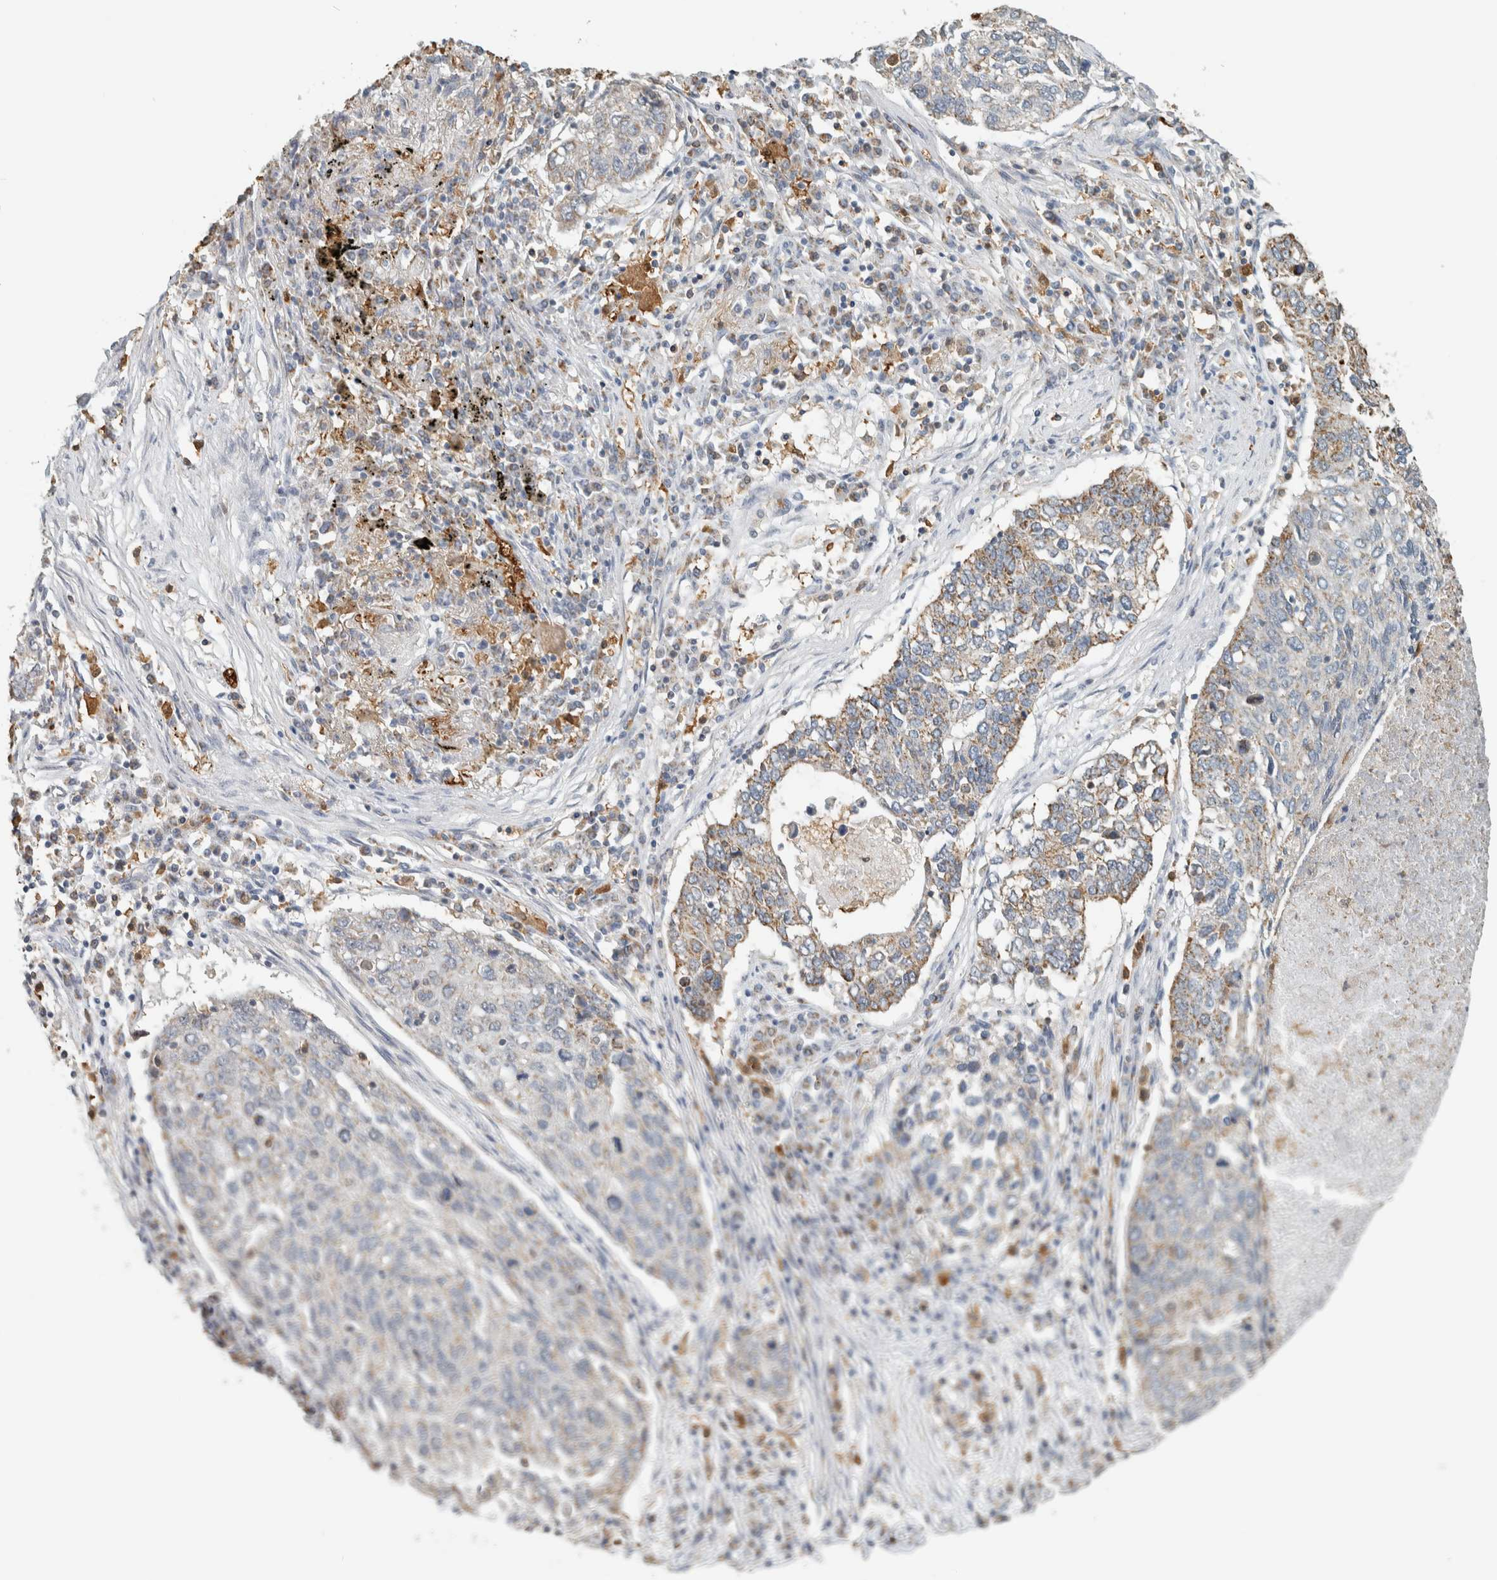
{"staining": {"intensity": "moderate", "quantity": "<25%", "location": "cytoplasmic/membranous"}, "tissue": "lung cancer", "cell_type": "Tumor cells", "image_type": "cancer", "snomed": [{"axis": "morphology", "description": "Squamous cell carcinoma, NOS"}, {"axis": "topography", "description": "Lung"}], "caption": "IHC image of neoplastic tissue: lung cancer (squamous cell carcinoma) stained using immunohistochemistry (IHC) demonstrates low levels of moderate protein expression localized specifically in the cytoplasmic/membranous of tumor cells, appearing as a cytoplasmic/membranous brown color.", "gene": "CAPG", "patient": {"sex": "female", "age": 63}}